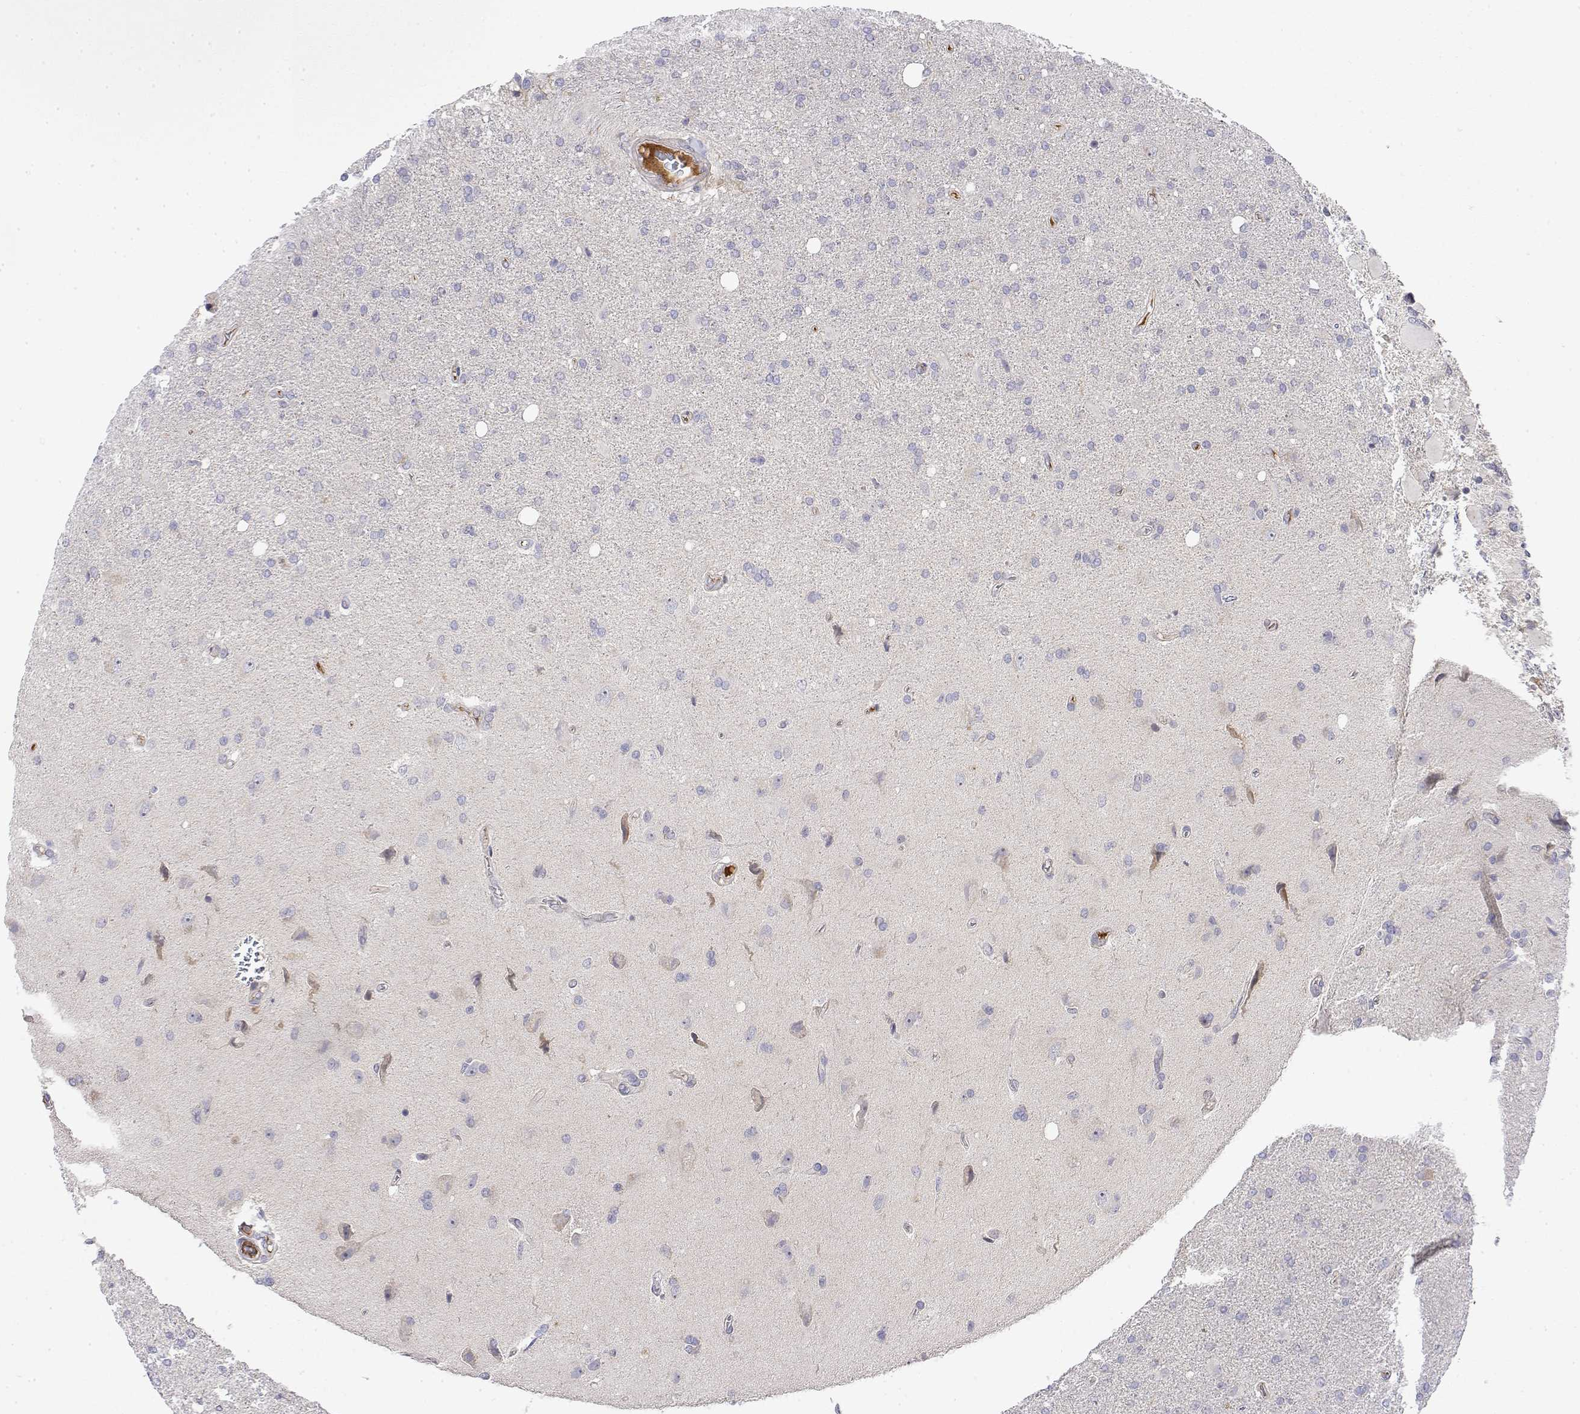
{"staining": {"intensity": "negative", "quantity": "none", "location": "none"}, "tissue": "glioma", "cell_type": "Tumor cells", "image_type": "cancer", "snomed": [{"axis": "morphology", "description": "Glioma, malignant, High grade"}, {"axis": "topography", "description": "Cerebral cortex"}], "caption": "High-grade glioma (malignant) stained for a protein using immunohistochemistry displays no staining tumor cells.", "gene": "IGFBP4", "patient": {"sex": "male", "age": 70}}